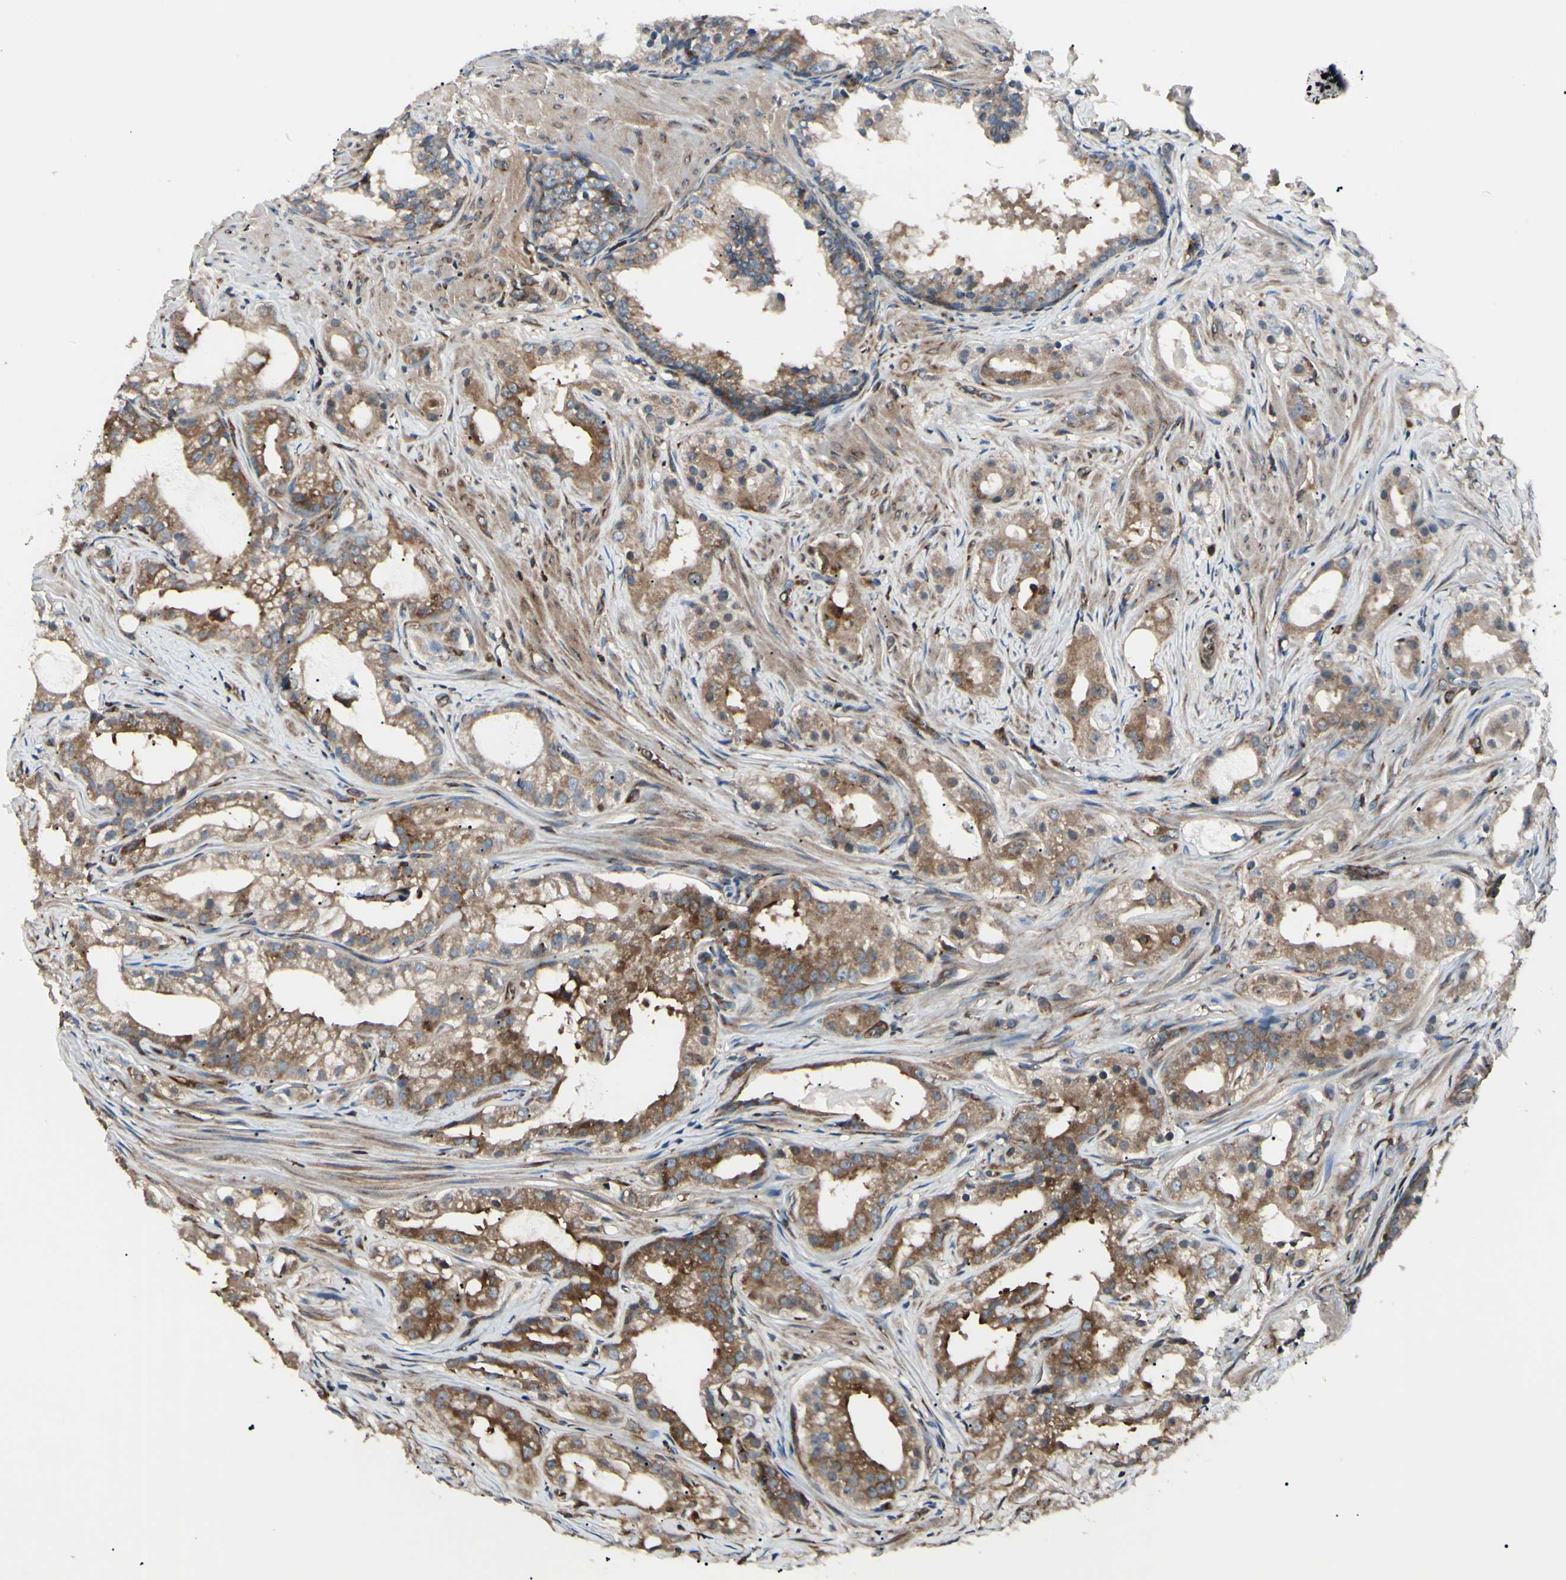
{"staining": {"intensity": "strong", "quantity": "25%-75%", "location": "cytoplasmic/membranous"}, "tissue": "prostate cancer", "cell_type": "Tumor cells", "image_type": "cancer", "snomed": [{"axis": "morphology", "description": "Adenocarcinoma, Low grade"}, {"axis": "topography", "description": "Prostate"}], "caption": "Tumor cells show strong cytoplasmic/membranous staining in about 25%-75% of cells in prostate cancer.", "gene": "MAPRE1", "patient": {"sex": "male", "age": 59}}